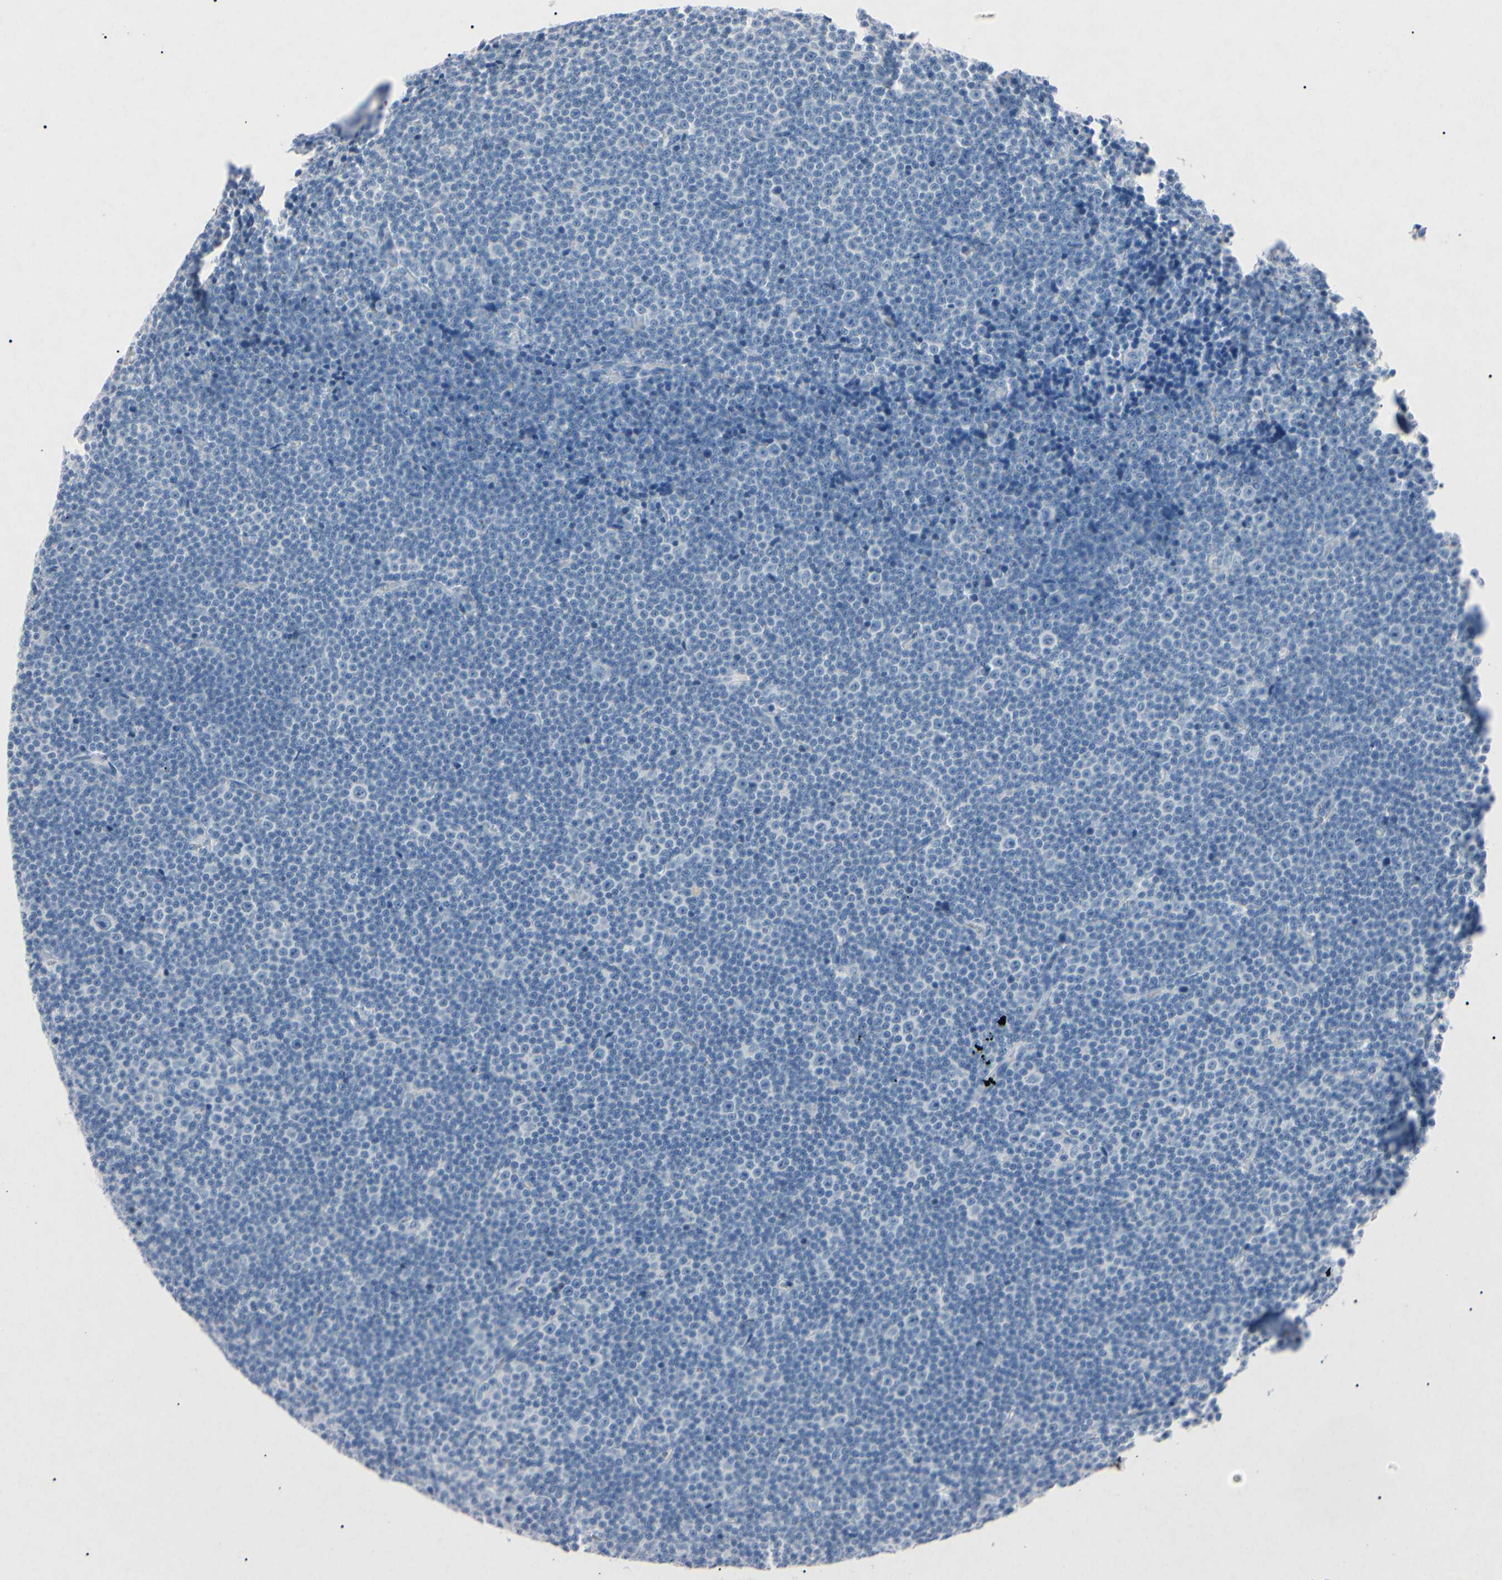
{"staining": {"intensity": "negative", "quantity": "none", "location": "none"}, "tissue": "lymphoma", "cell_type": "Tumor cells", "image_type": "cancer", "snomed": [{"axis": "morphology", "description": "Malignant lymphoma, non-Hodgkin's type, Low grade"}, {"axis": "topography", "description": "Lymph node"}], "caption": "An immunohistochemistry image of malignant lymphoma, non-Hodgkin's type (low-grade) is shown. There is no staining in tumor cells of malignant lymphoma, non-Hodgkin's type (low-grade).", "gene": "ELN", "patient": {"sex": "female", "age": 67}}